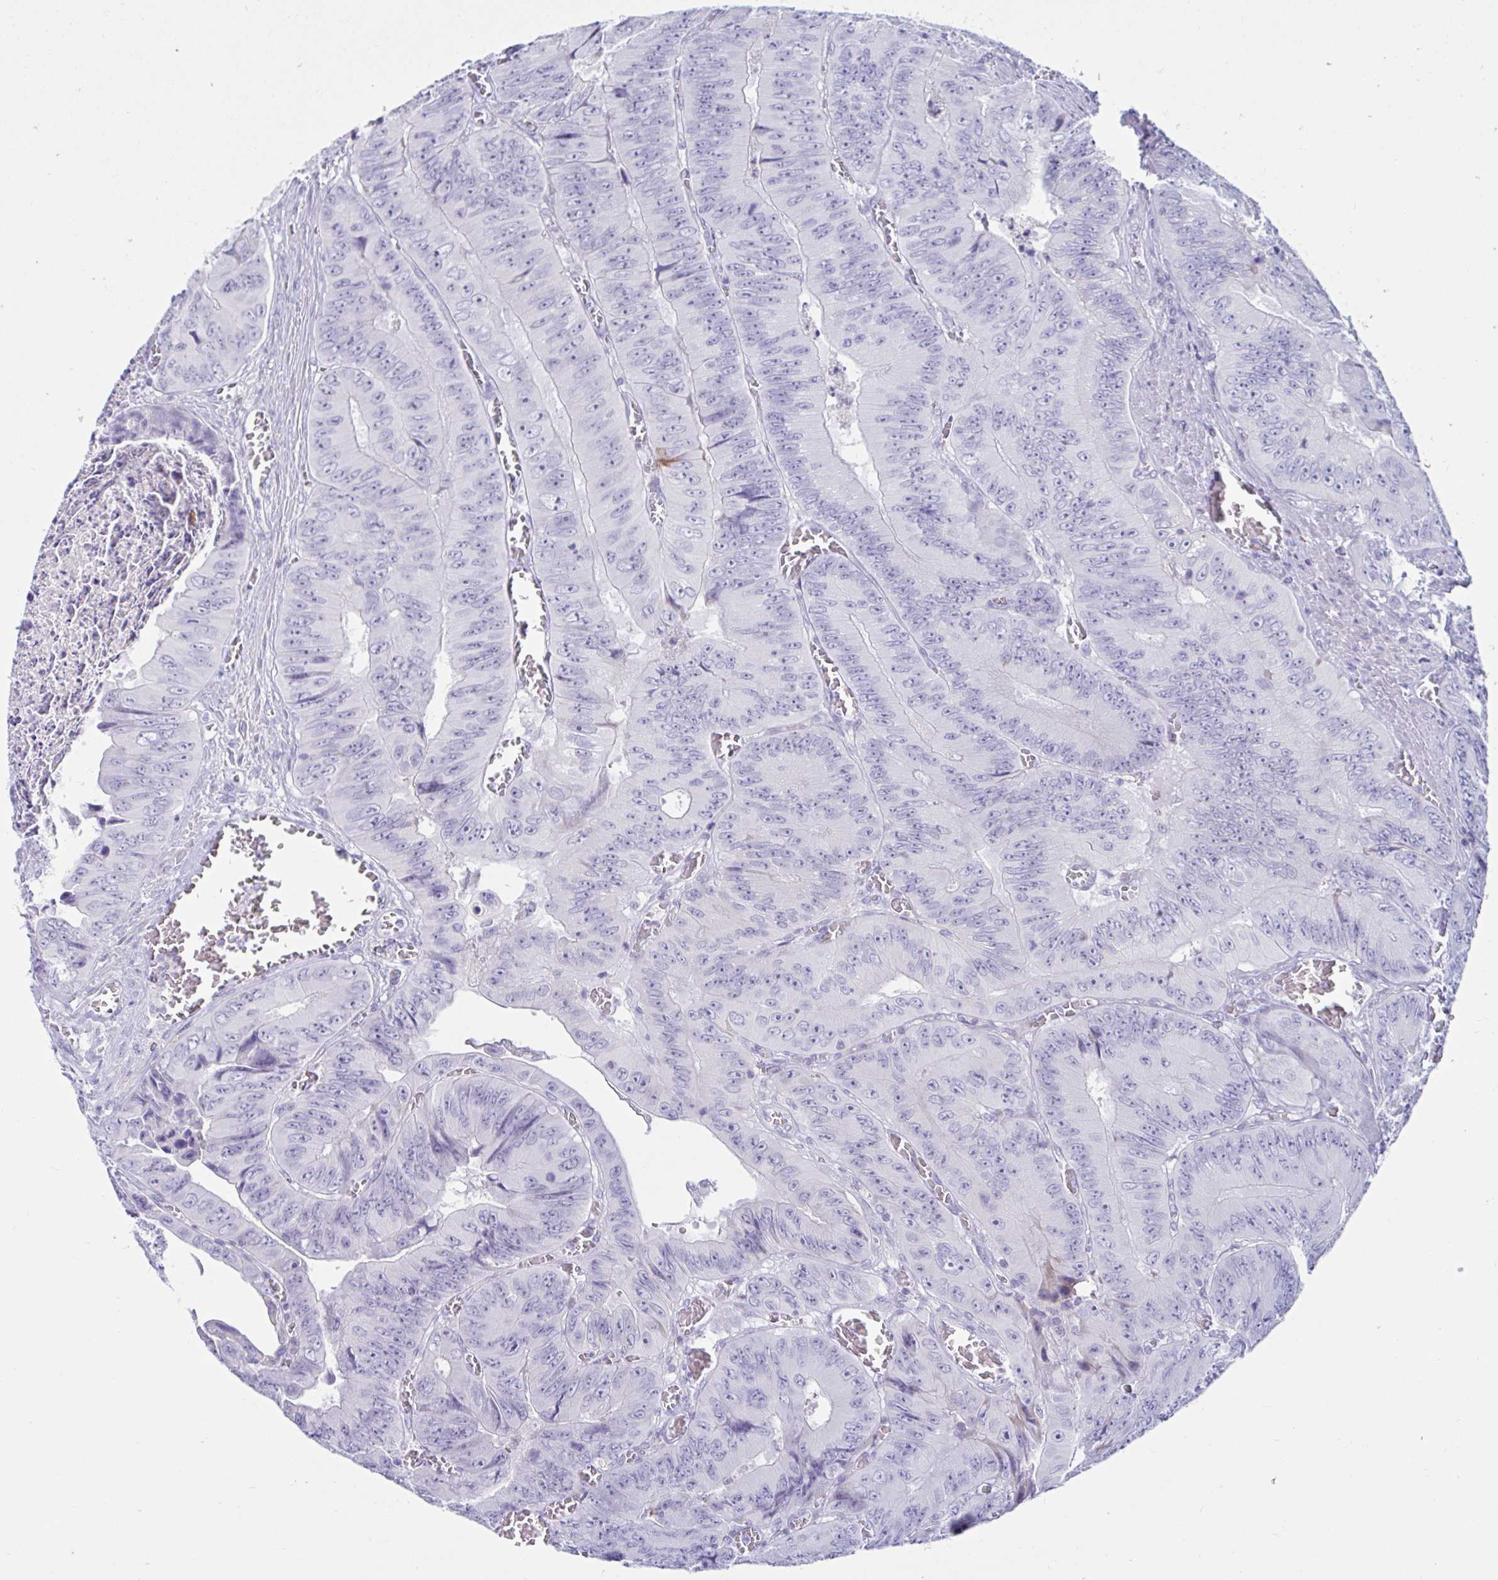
{"staining": {"intensity": "negative", "quantity": "none", "location": "none"}, "tissue": "colorectal cancer", "cell_type": "Tumor cells", "image_type": "cancer", "snomed": [{"axis": "morphology", "description": "Adenocarcinoma, NOS"}, {"axis": "topography", "description": "Colon"}], "caption": "There is no significant positivity in tumor cells of colorectal cancer (adenocarcinoma). (Brightfield microscopy of DAB immunohistochemistry (IHC) at high magnification).", "gene": "BEST1", "patient": {"sex": "female", "age": 84}}